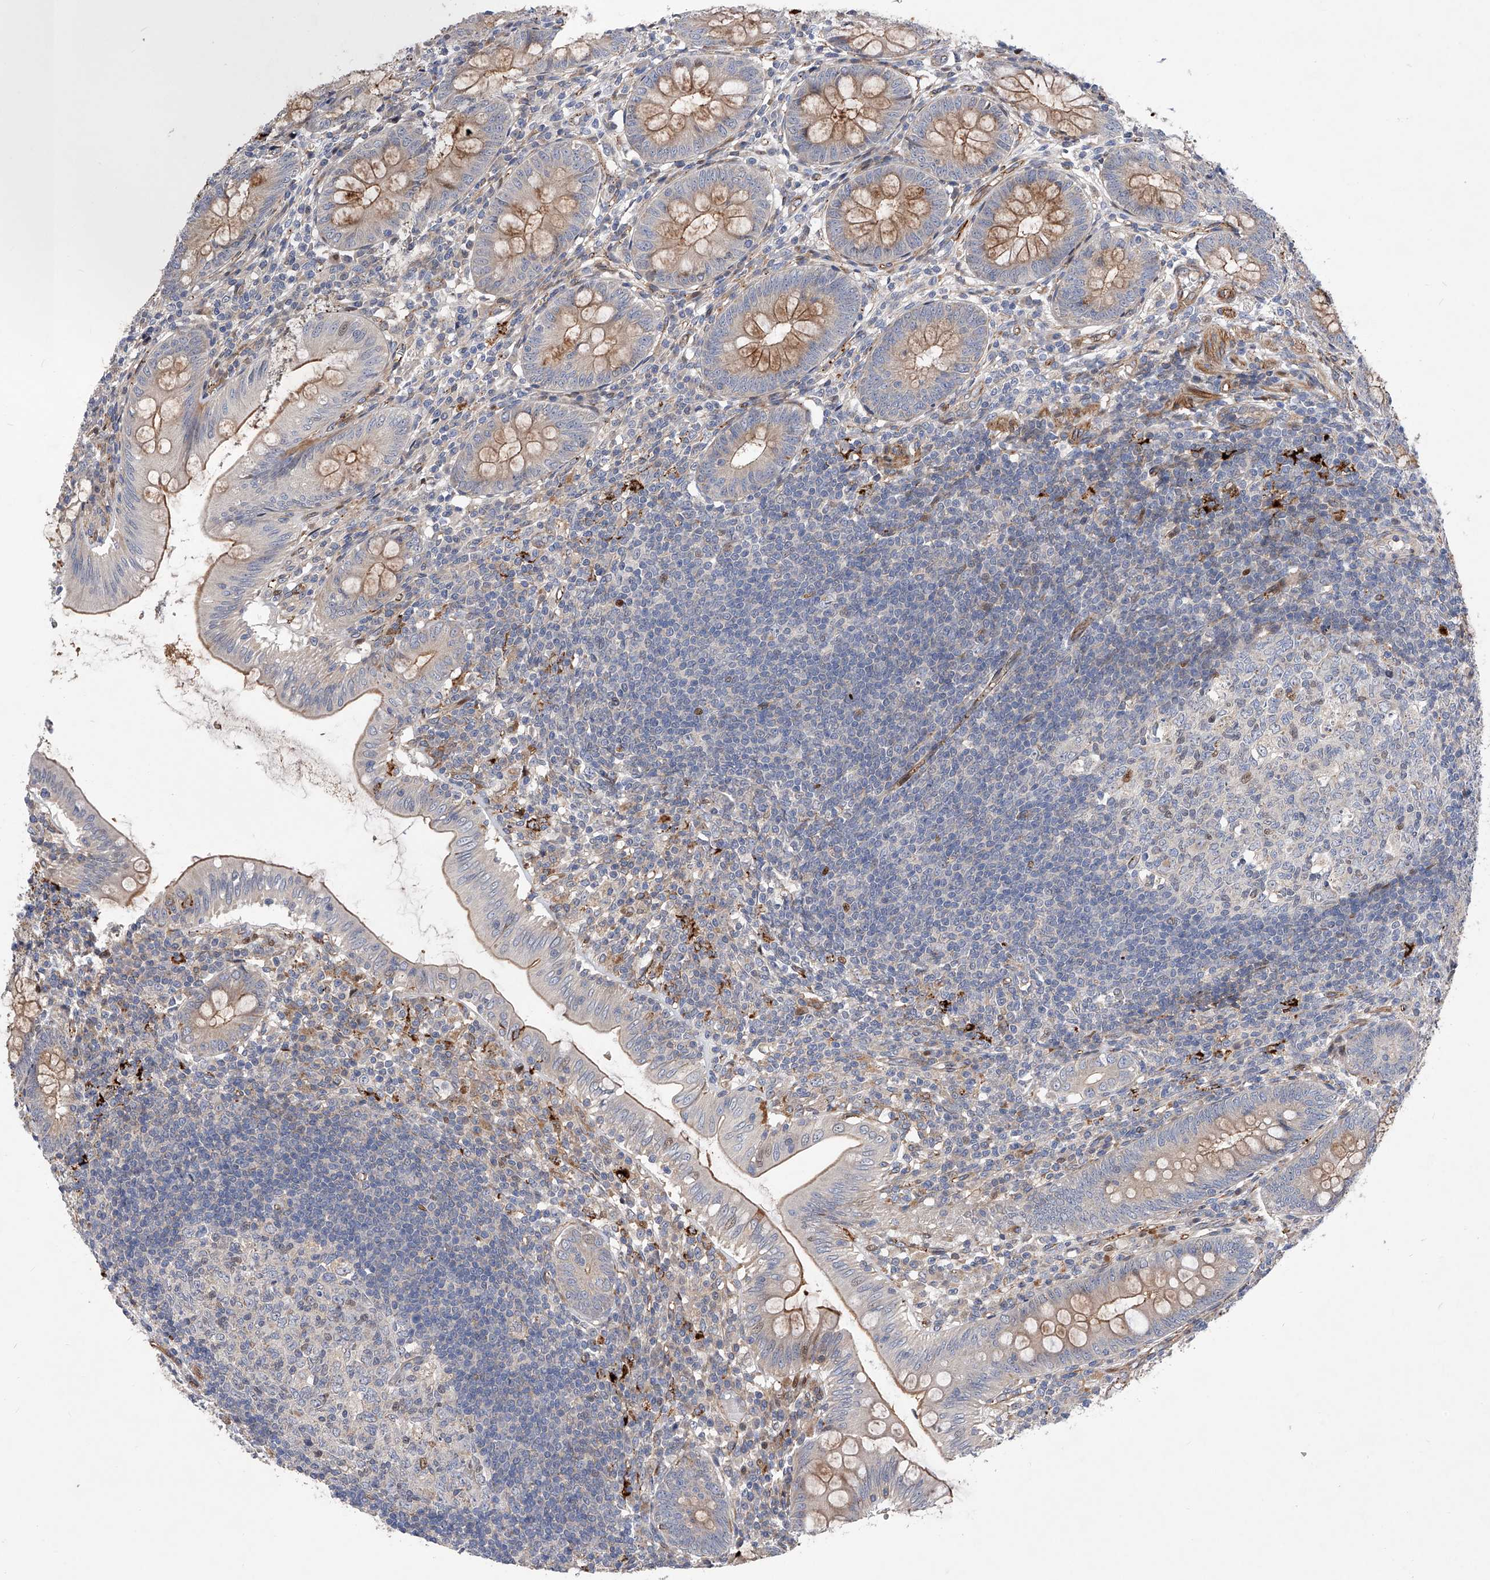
{"staining": {"intensity": "moderate", "quantity": "25%-75%", "location": "cytoplasmic/membranous,nuclear"}, "tissue": "appendix", "cell_type": "Glandular cells", "image_type": "normal", "snomed": [{"axis": "morphology", "description": "Normal tissue, NOS"}, {"axis": "topography", "description": "Appendix"}], "caption": "Approximately 25%-75% of glandular cells in benign appendix reveal moderate cytoplasmic/membranous,nuclear protein expression as visualized by brown immunohistochemical staining.", "gene": "PDSS2", "patient": {"sex": "male", "age": 14}}